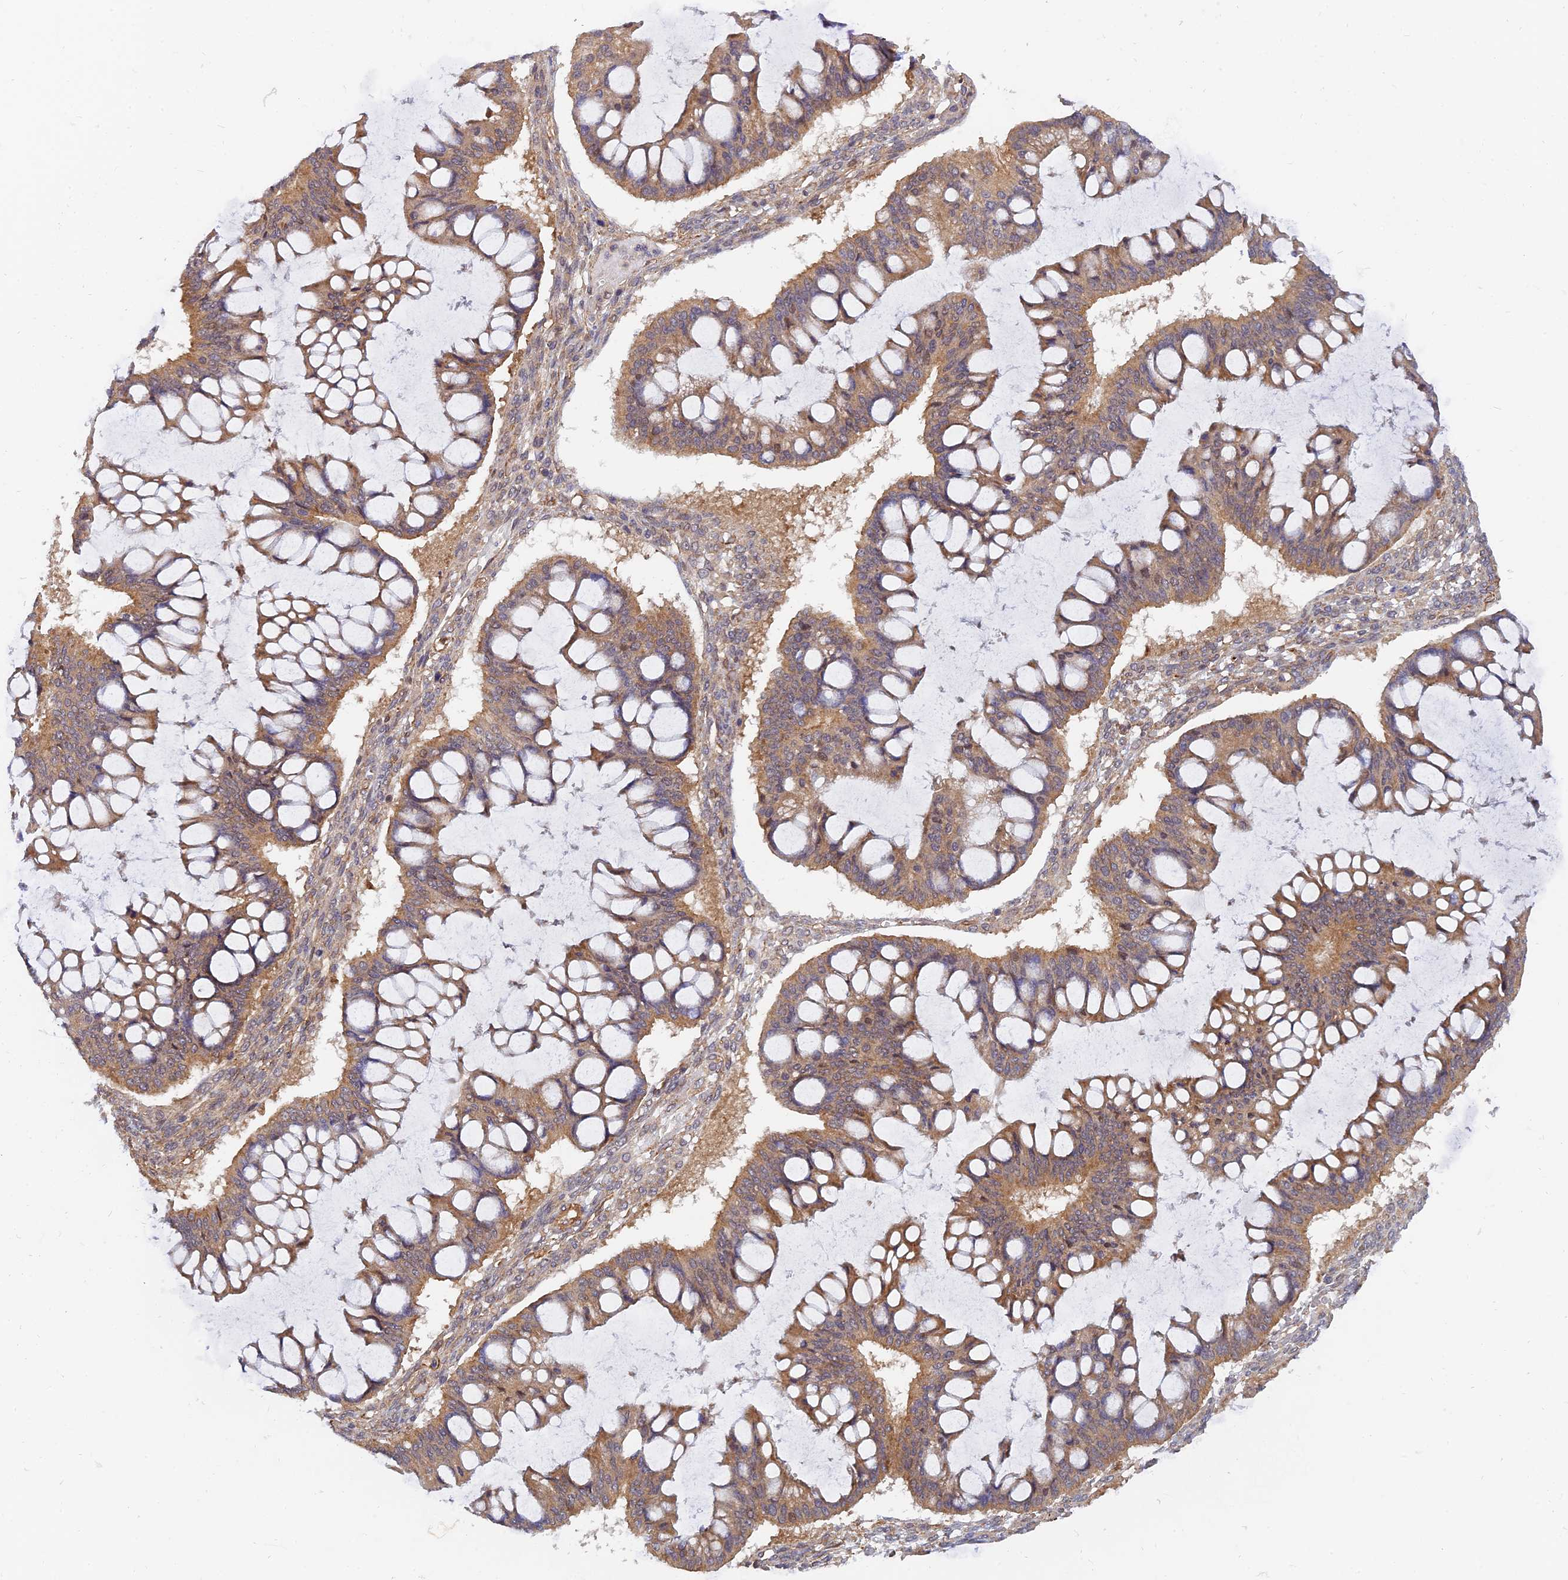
{"staining": {"intensity": "moderate", "quantity": ">75%", "location": "cytoplasmic/membranous"}, "tissue": "ovarian cancer", "cell_type": "Tumor cells", "image_type": "cancer", "snomed": [{"axis": "morphology", "description": "Cystadenocarcinoma, mucinous, NOS"}, {"axis": "topography", "description": "Ovary"}], "caption": "Protein analysis of mucinous cystadenocarcinoma (ovarian) tissue reveals moderate cytoplasmic/membranous staining in approximately >75% of tumor cells.", "gene": "WDR41", "patient": {"sex": "female", "age": 73}}